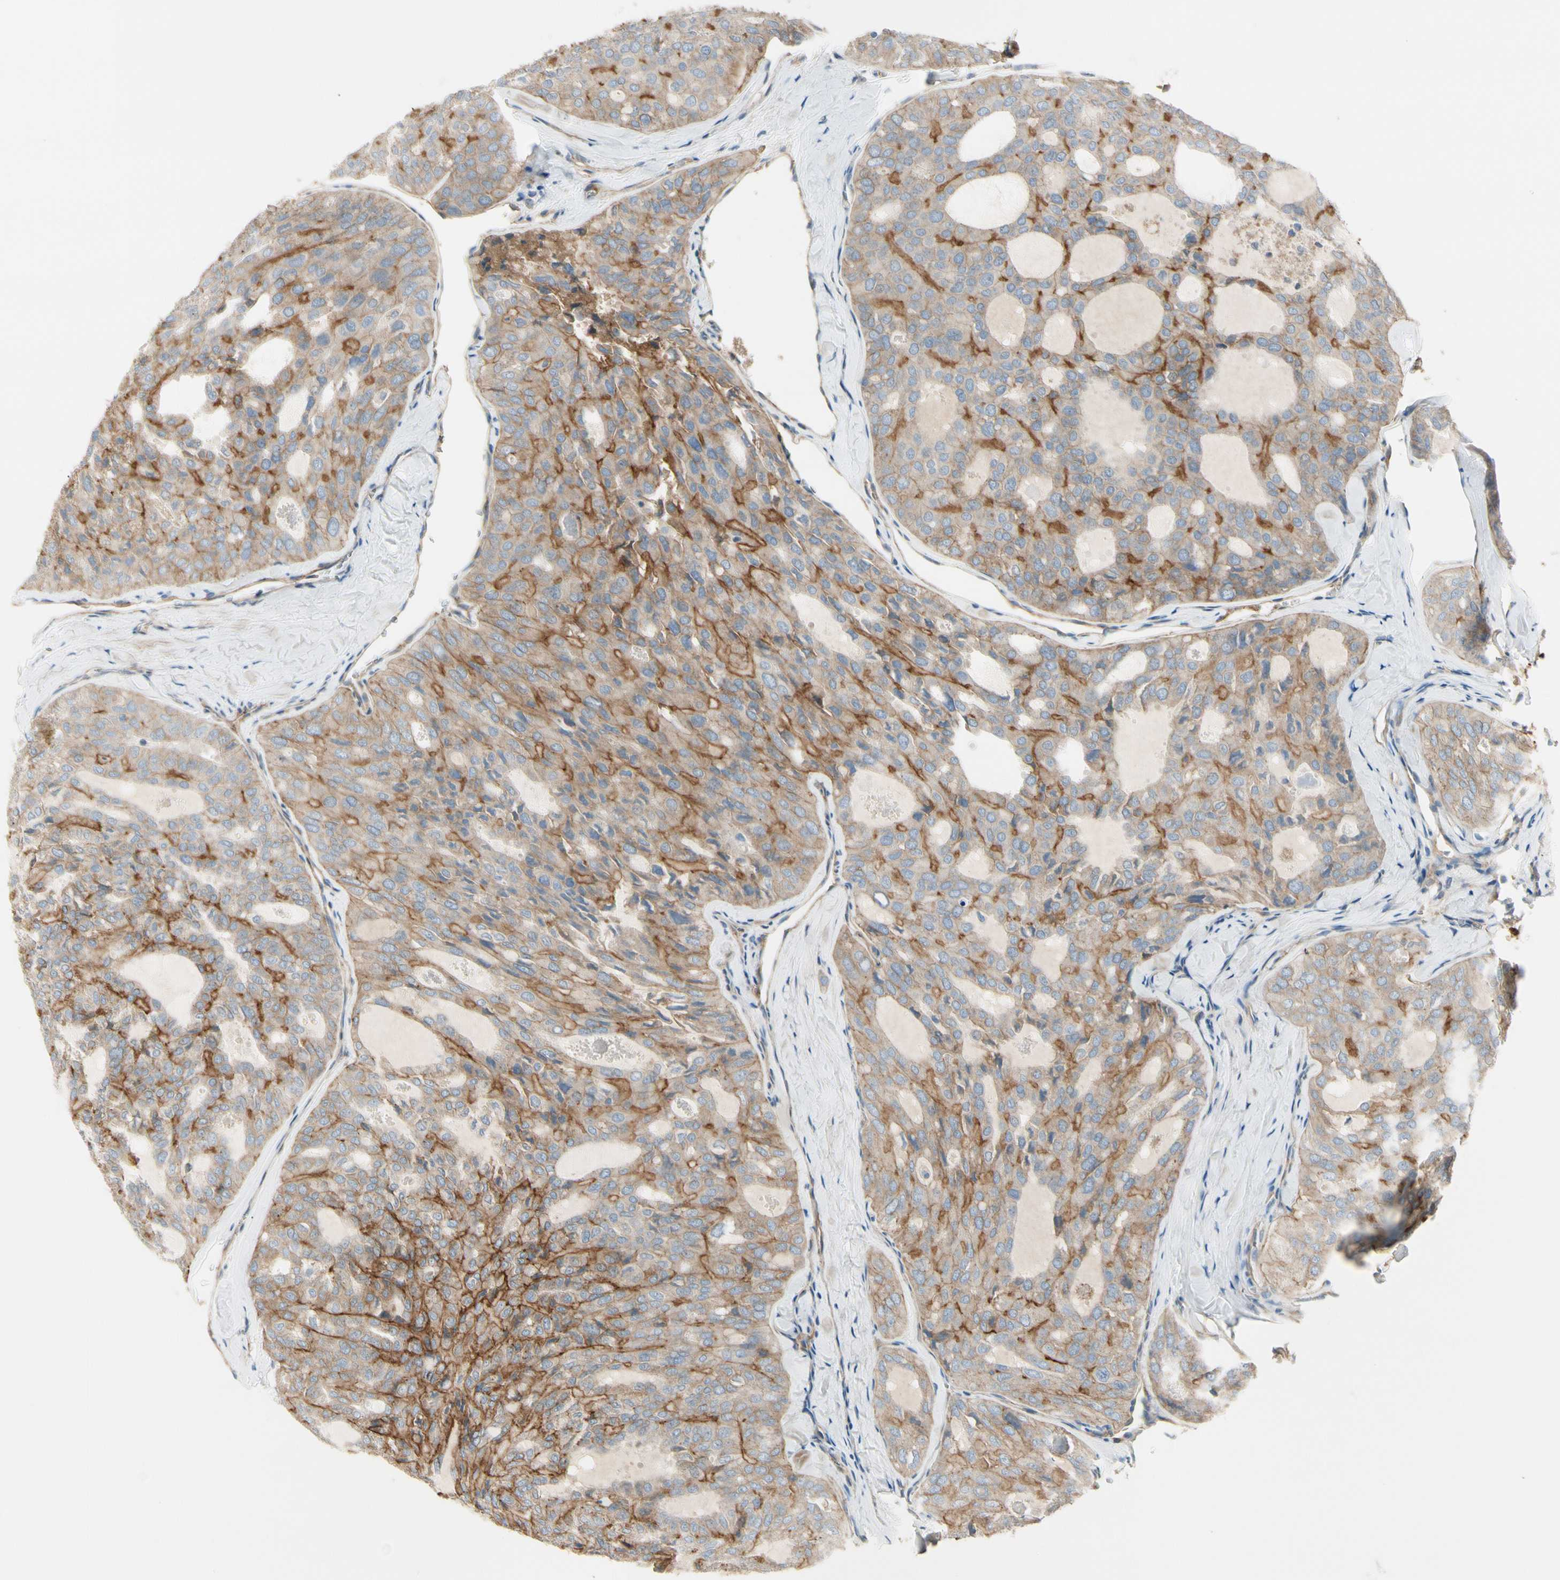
{"staining": {"intensity": "moderate", "quantity": ">75%", "location": "cytoplasmic/membranous"}, "tissue": "thyroid cancer", "cell_type": "Tumor cells", "image_type": "cancer", "snomed": [{"axis": "morphology", "description": "Follicular adenoma carcinoma, NOS"}, {"axis": "topography", "description": "Thyroid gland"}], "caption": "Tumor cells show moderate cytoplasmic/membranous expression in about >75% of cells in follicular adenoma carcinoma (thyroid).", "gene": "ITGA3", "patient": {"sex": "male", "age": 75}}